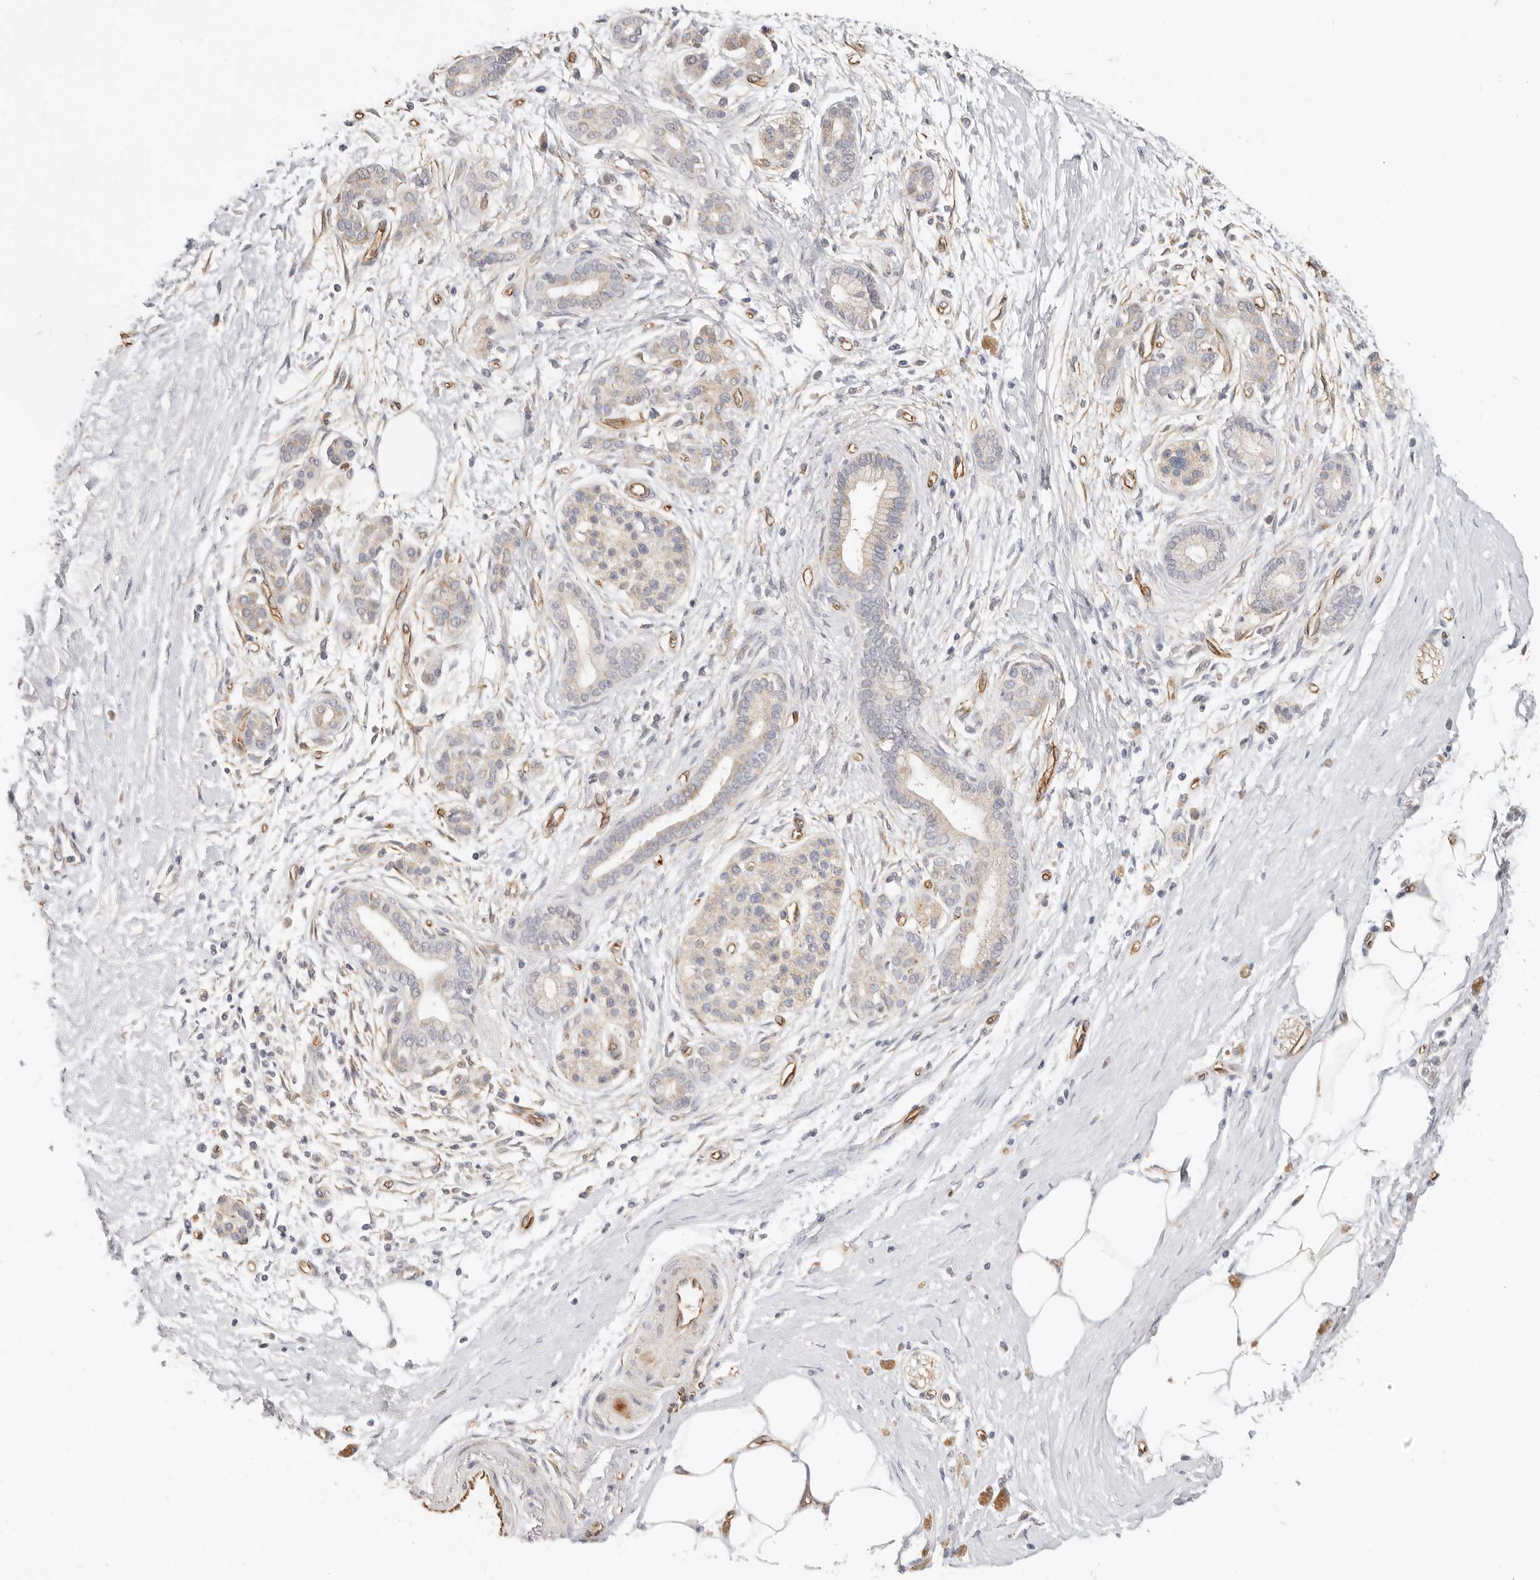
{"staining": {"intensity": "negative", "quantity": "none", "location": "none"}, "tissue": "pancreatic cancer", "cell_type": "Tumor cells", "image_type": "cancer", "snomed": [{"axis": "morphology", "description": "Adenocarcinoma, NOS"}, {"axis": "topography", "description": "Pancreas"}], "caption": "Immunohistochemical staining of human pancreatic cancer displays no significant expression in tumor cells. The staining was performed using DAB to visualize the protein expression in brown, while the nuclei were stained in blue with hematoxylin (Magnification: 20x).", "gene": "SPRING1", "patient": {"sex": "male", "age": 58}}